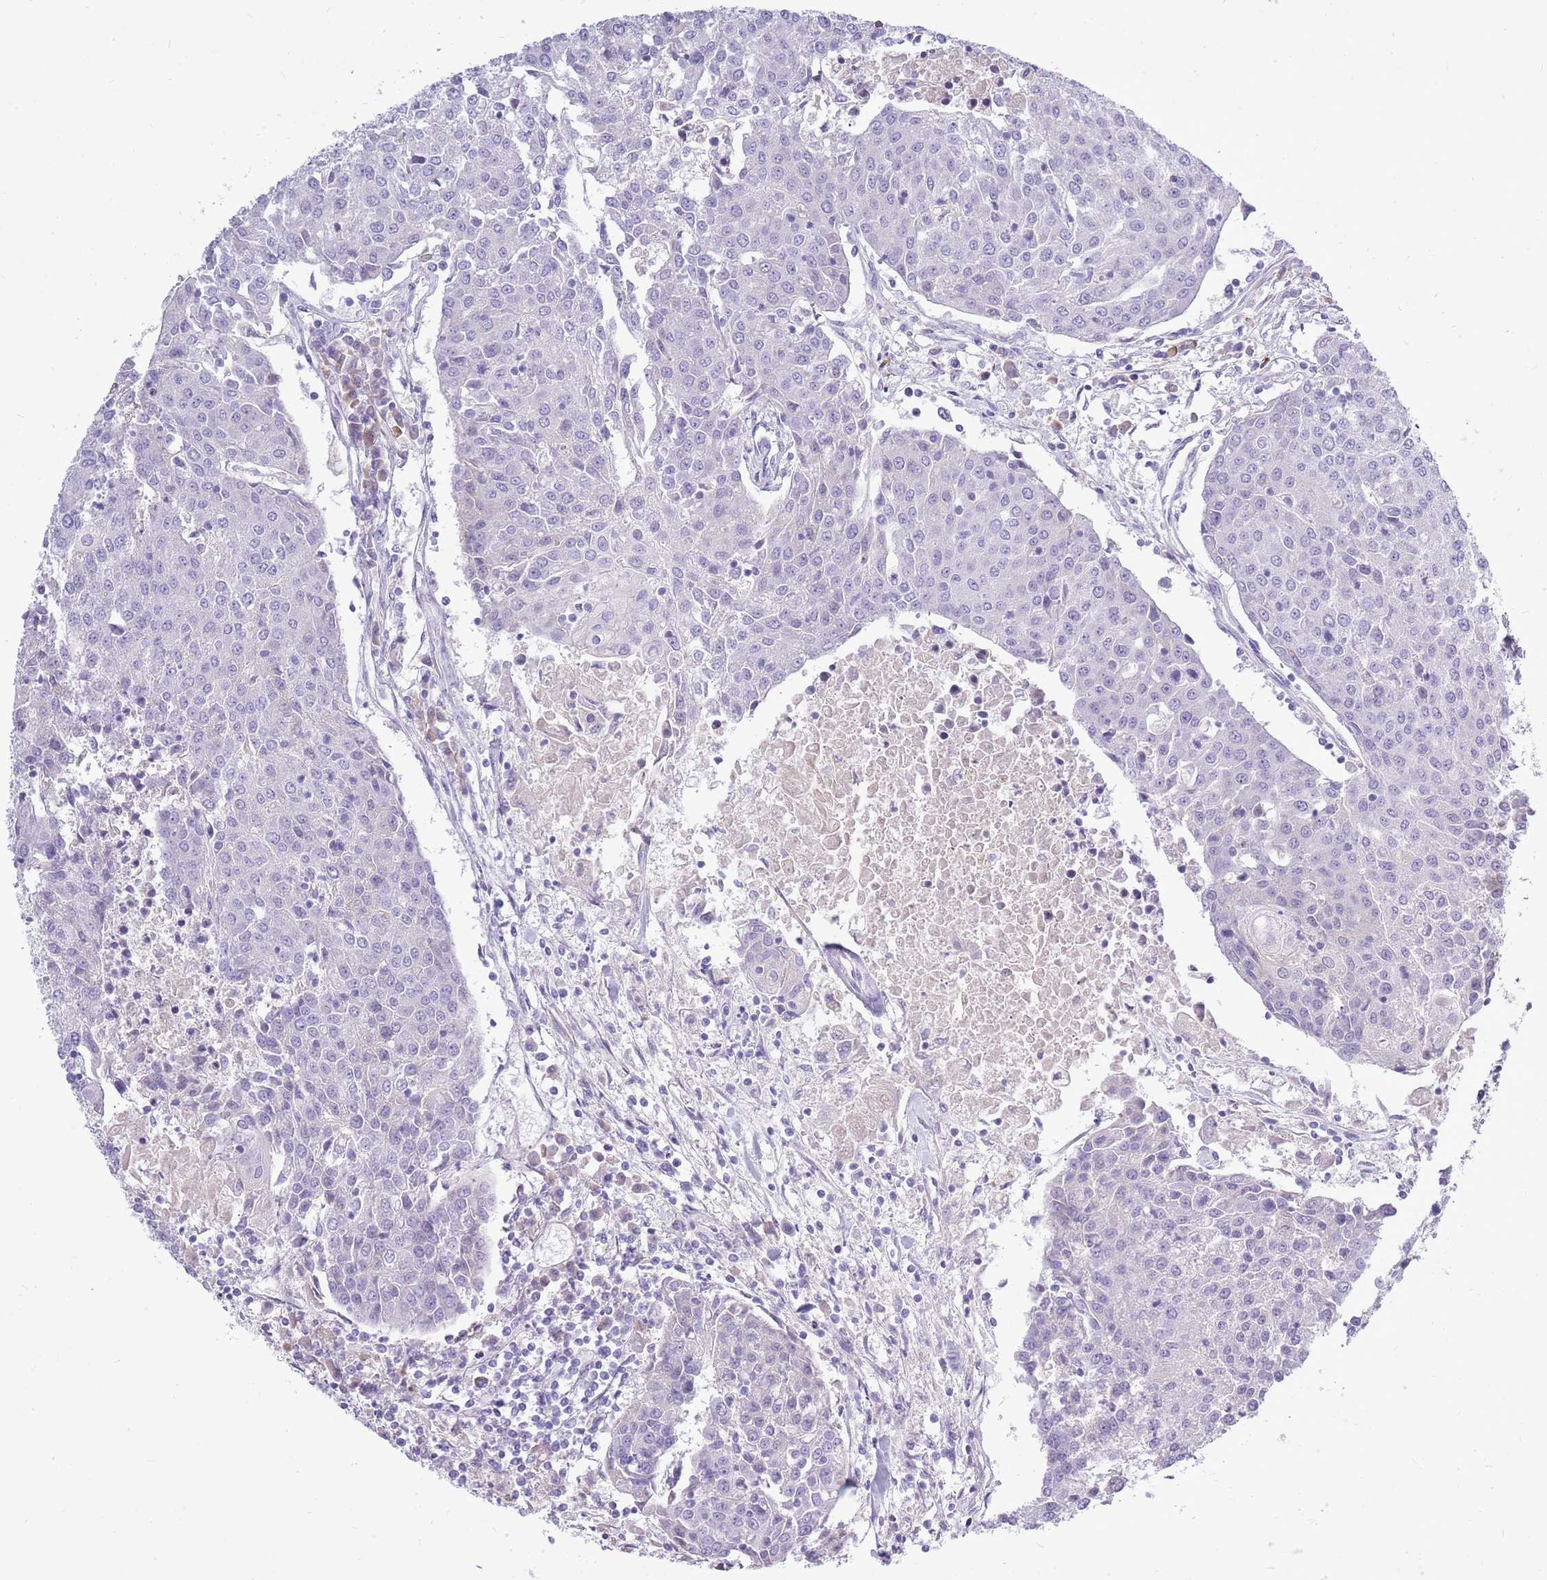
{"staining": {"intensity": "negative", "quantity": "none", "location": "none"}, "tissue": "urothelial cancer", "cell_type": "Tumor cells", "image_type": "cancer", "snomed": [{"axis": "morphology", "description": "Urothelial carcinoma, High grade"}, {"axis": "topography", "description": "Urinary bladder"}], "caption": "The image displays no significant positivity in tumor cells of urothelial carcinoma (high-grade).", "gene": "ZNF425", "patient": {"sex": "female", "age": 85}}